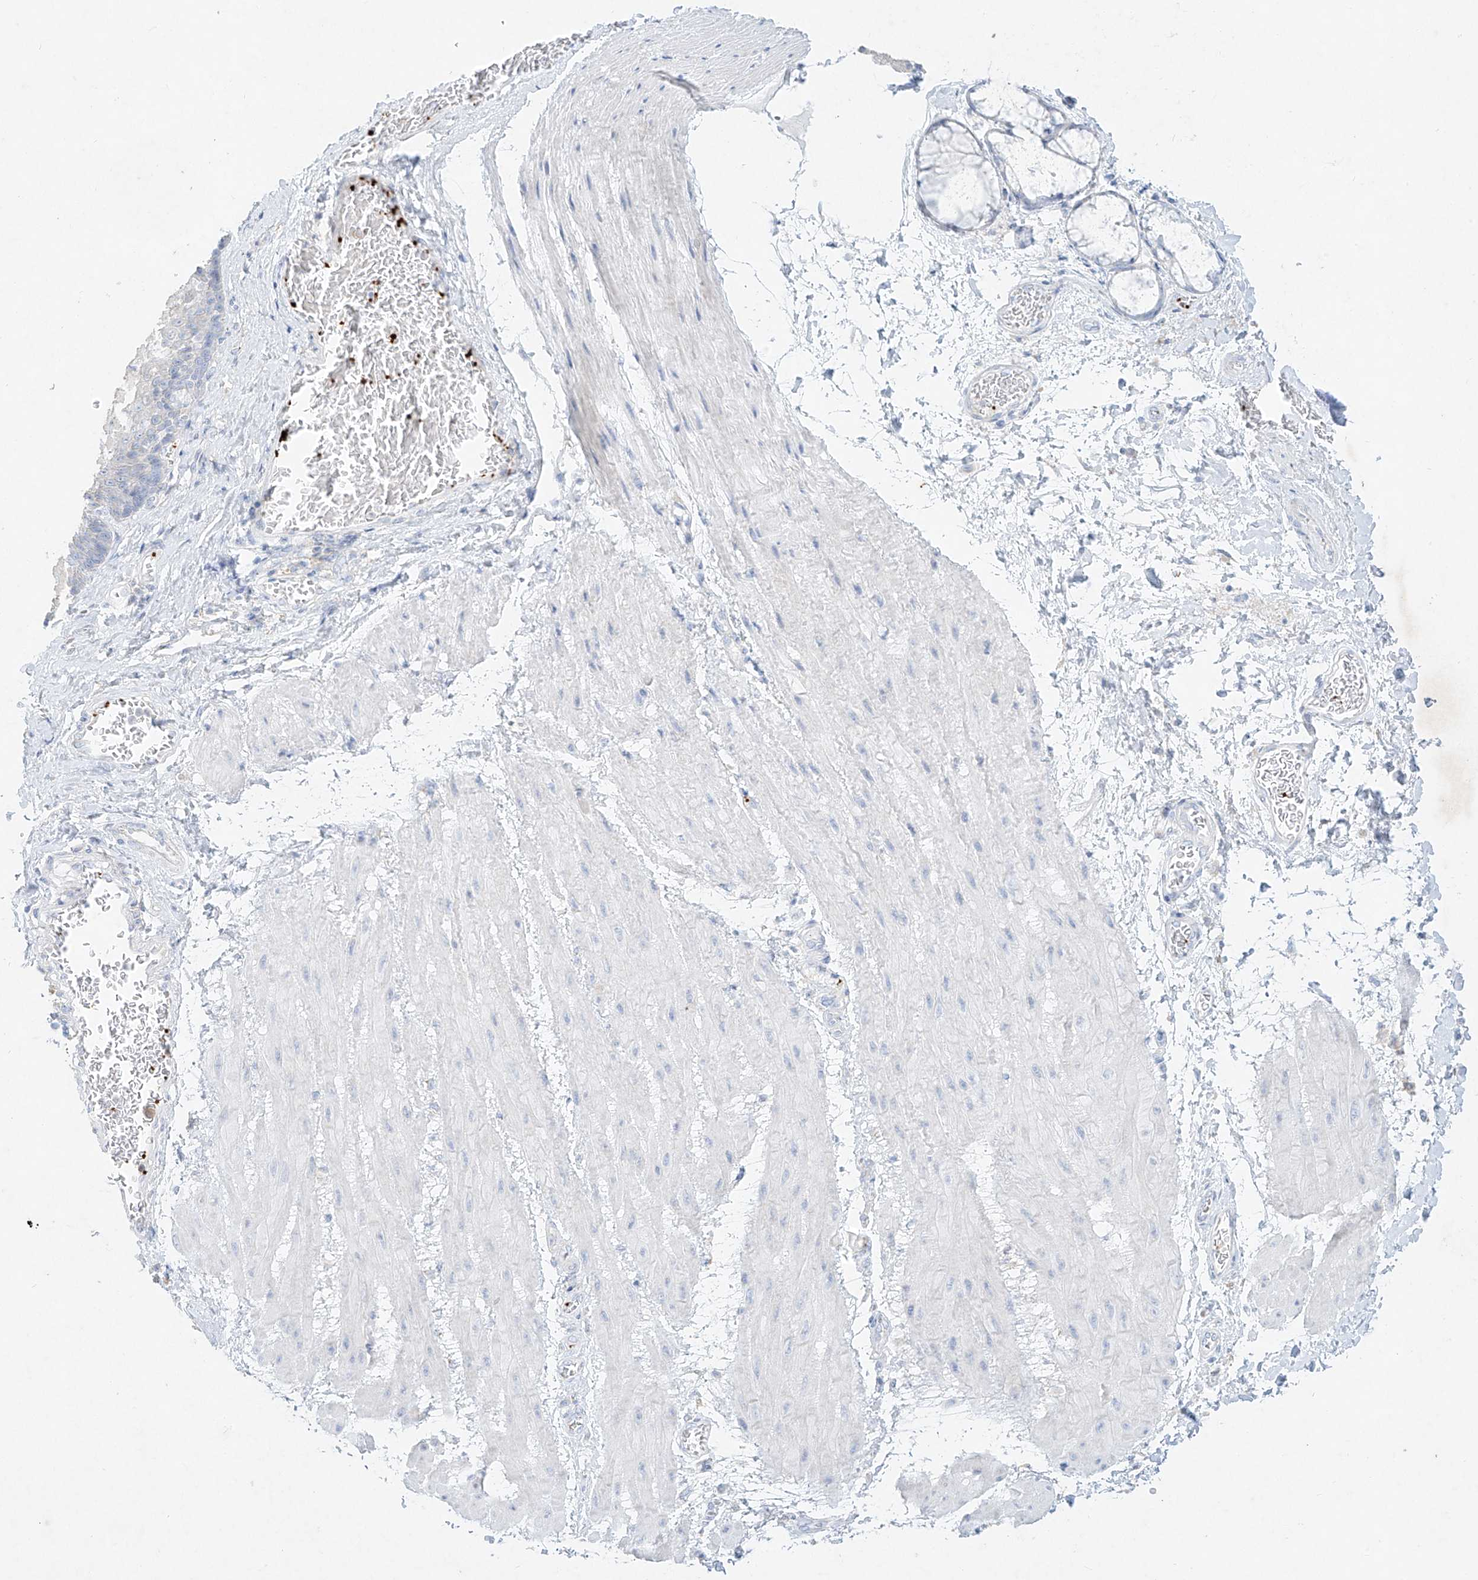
{"staining": {"intensity": "negative", "quantity": "none", "location": "none"}, "tissue": "esophagus", "cell_type": "Squamous epithelial cells", "image_type": "normal", "snomed": [{"axis": "morphology", "description": "Normal tissue, NOS"}, {"axis": "topography", "description": "Esophagus"}], "caption": "Esophagus was stained to show a protein in brown. There is no significant staining in squamous epithelial cells. Nuclei are stained in blue.", "gene": "PLEK", "patient": {"sex": "male", "age": 48}}